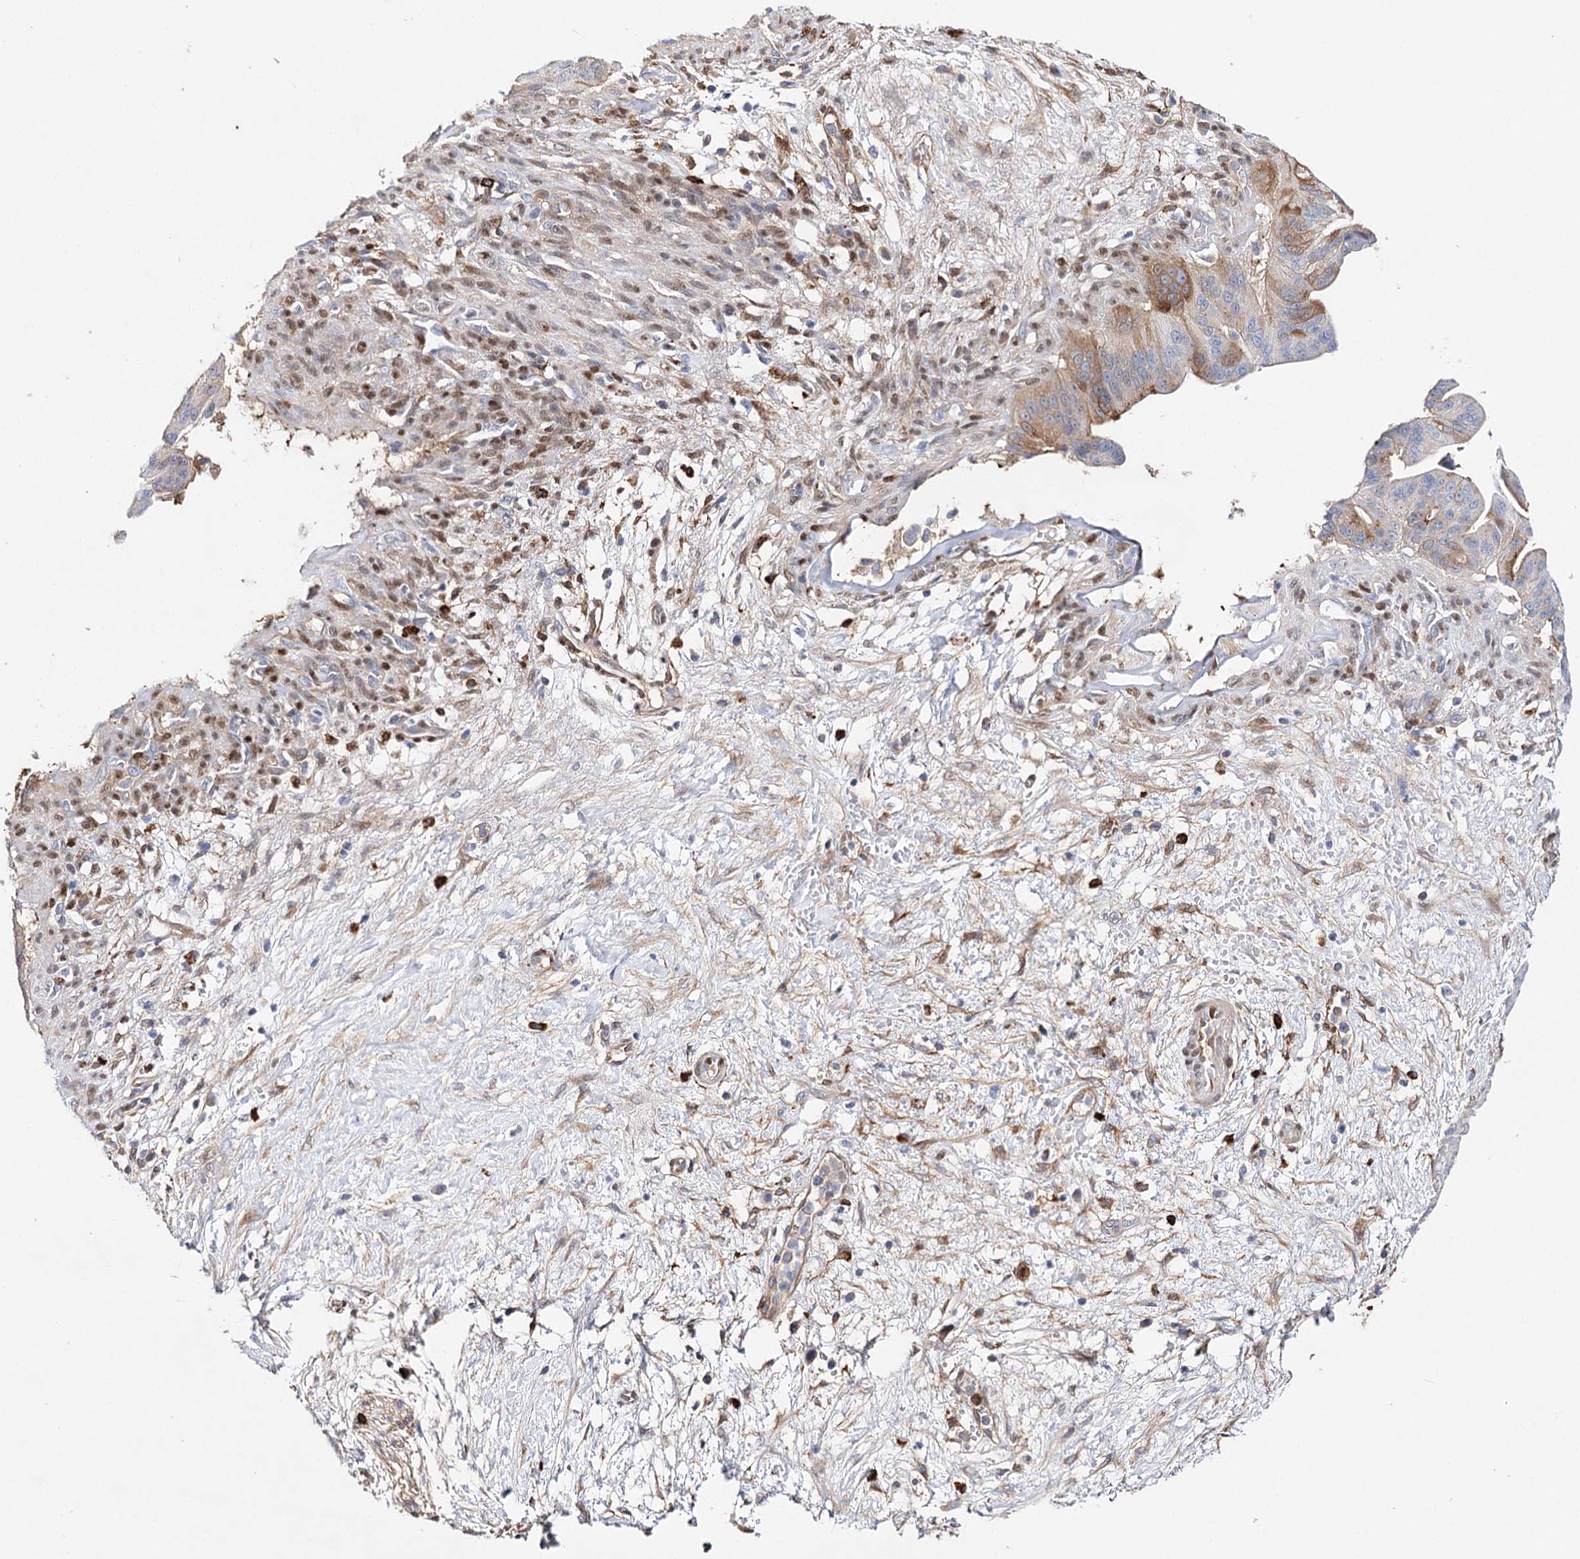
{"staining": {"intensity": "moderate", "quantity": "<25%", "location": "cytoplasmic/membranous"}, "tissue": "pancreatic cancer", "cell_type": "Tumor cells", "image_type": "cancer", "snomed": [{"axis": "morphology", "description": "Adenocarcinoma, NOS"}, {"axis": "topography", "description": "Pancreas"}], "caption": "Protein staining of pancreatic cancer tissue reveals moderate cytoplasmic/membranous positivity in about <25% of tumor cells.", "gene": "CFAP46", "patient": {"sex": "male", "age": 68}}